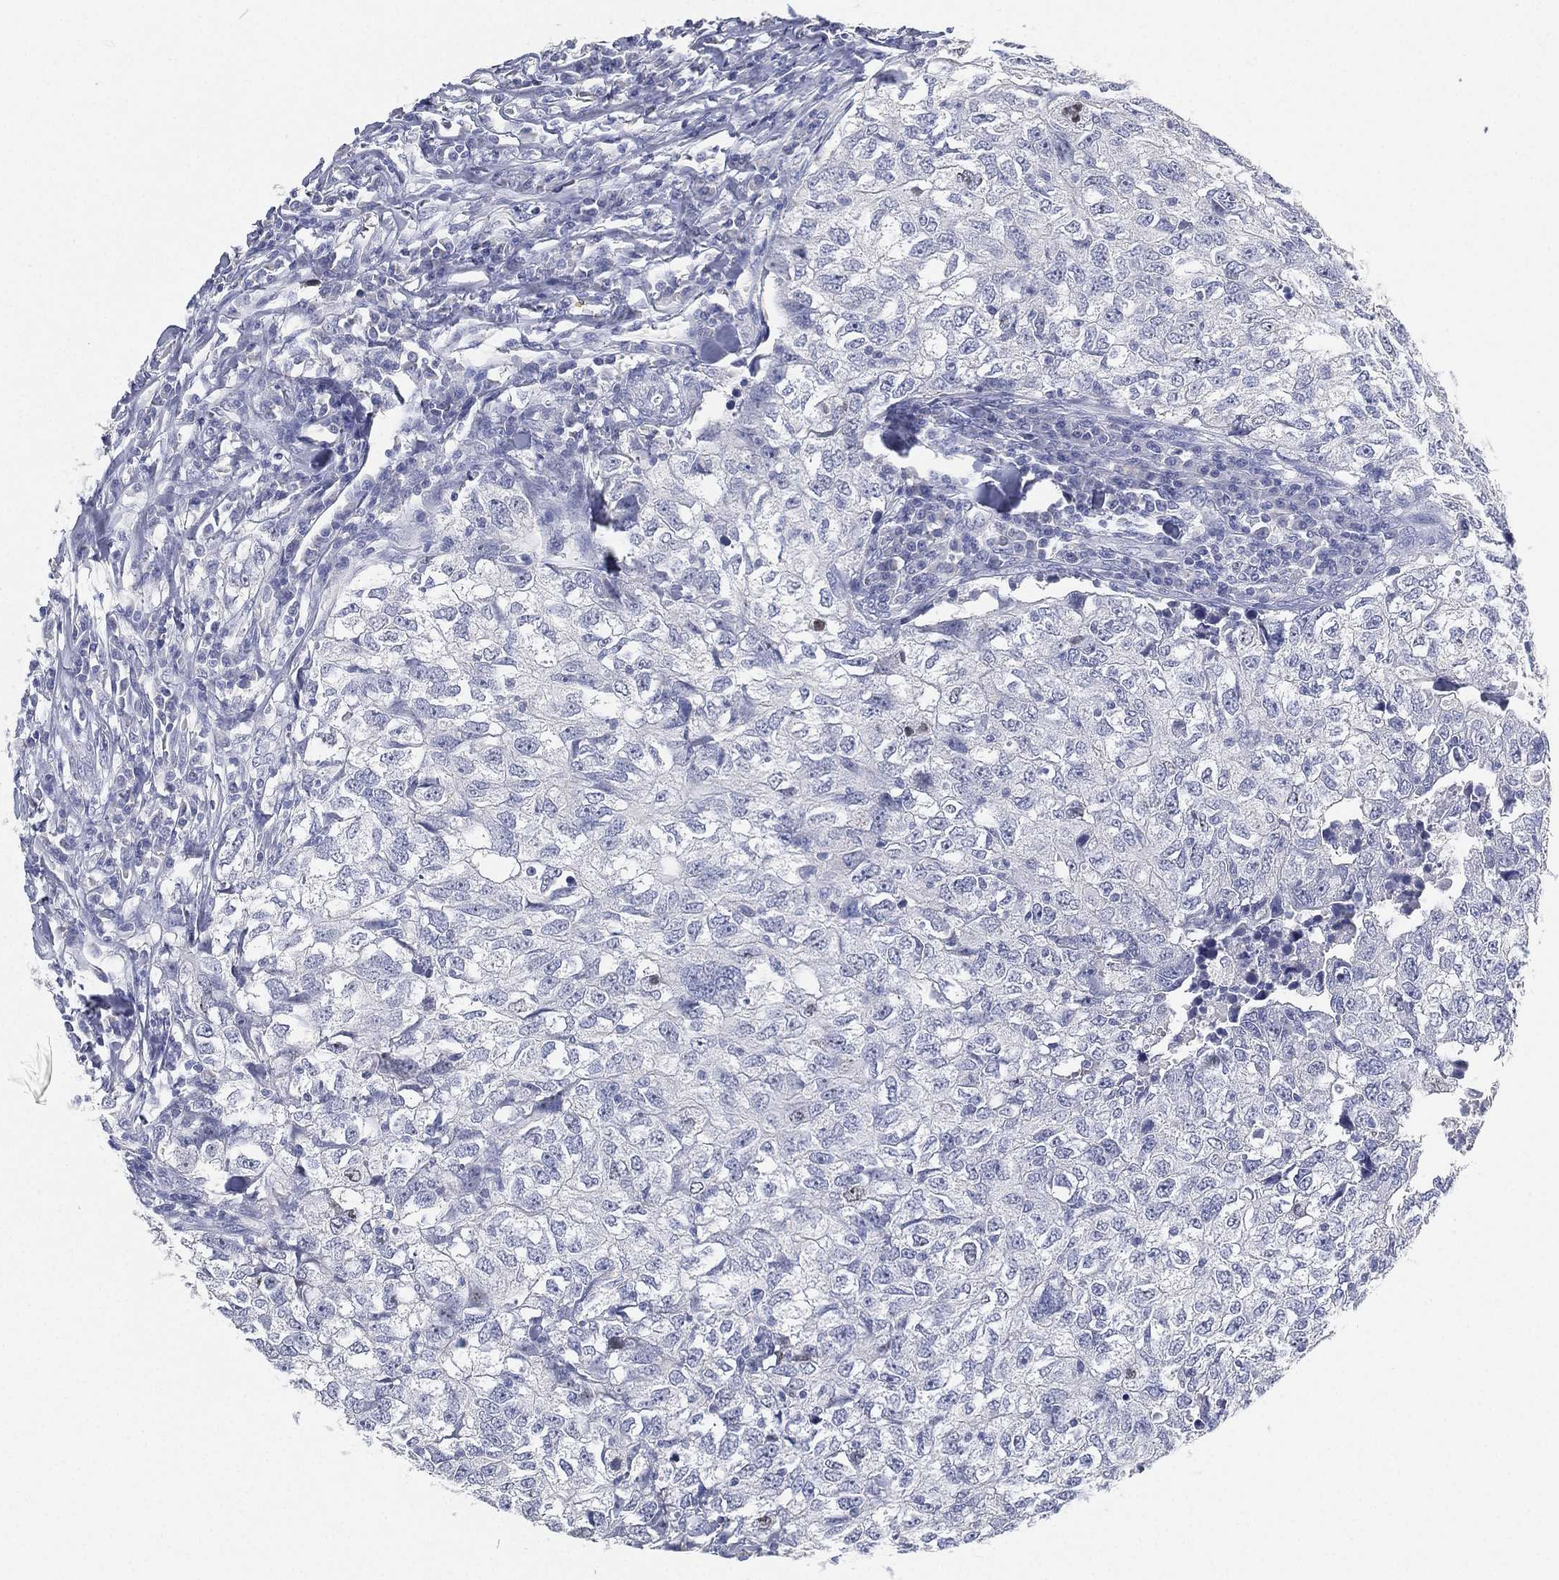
{"staining": {"intensity": "negative", "quantity": "none", "location": "none"}, "tissue": "breast cancer", "cell_type": "Tumor cells", "image_type": "cancer", "snomed": [{"axis": "morphology", "description": "Duct carcinoma"}, {"axis": "topography", "description": "Breast"}], "caption": "Breast intraductal carcinoma was stained to show a protein in brown. There is no significant positivity in tumor cells.", "gene": "FAM187B", "patient": {"sex": "female", "age": 30}}